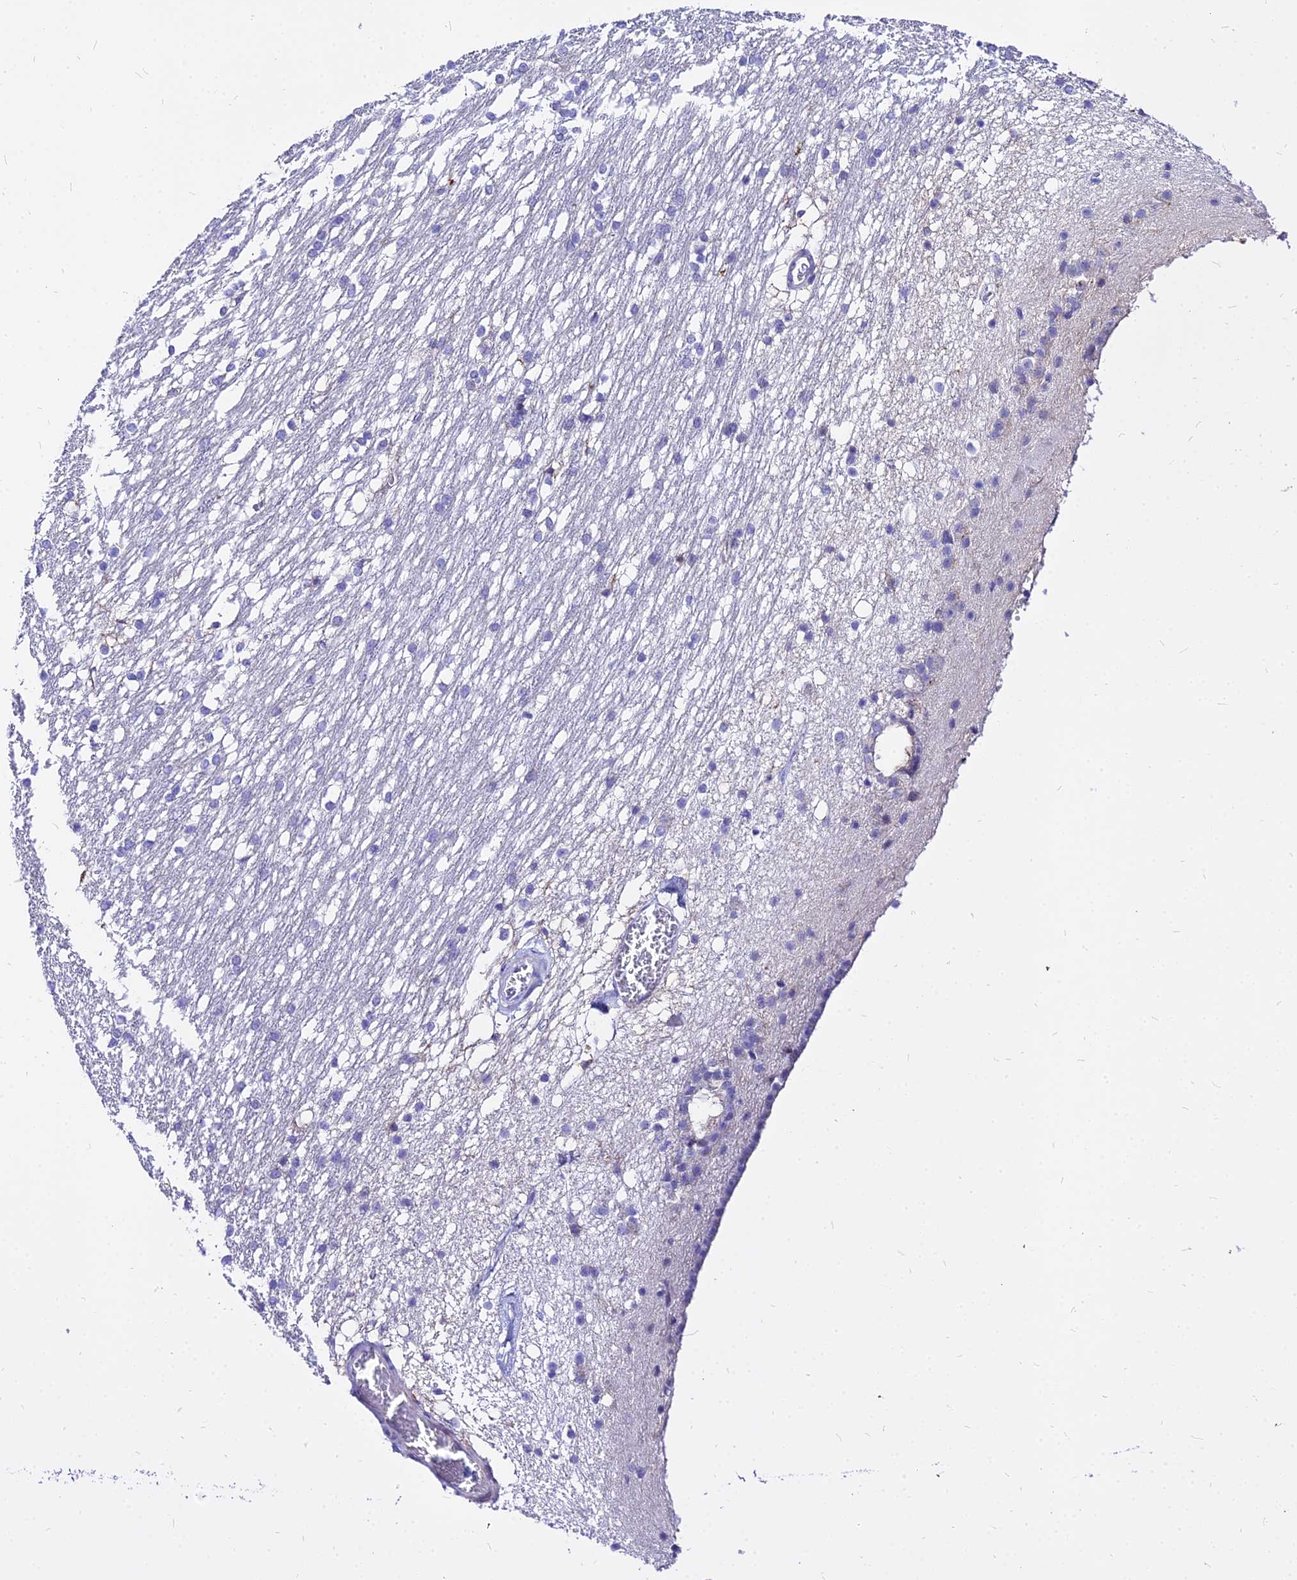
{"staining": {"intensity": "negative", "quantity": "none", "location": "none"}, "tissue": "caudate", "cell_type": "Glial cells", "image_type": "normal", "snomed": [{"axis": "morphology", "description": "Normal tissue, NOS"}, {"axis": "topography", "description": "Lateral ventricle wall"}], "caption": "DAB immunohistochemical staining of normal human caudate reveals no significant positivity in glial cells. Nuclei are stained in blue.", "gene": "CARD18", "patient": {"sex": "female", "age": 19}}